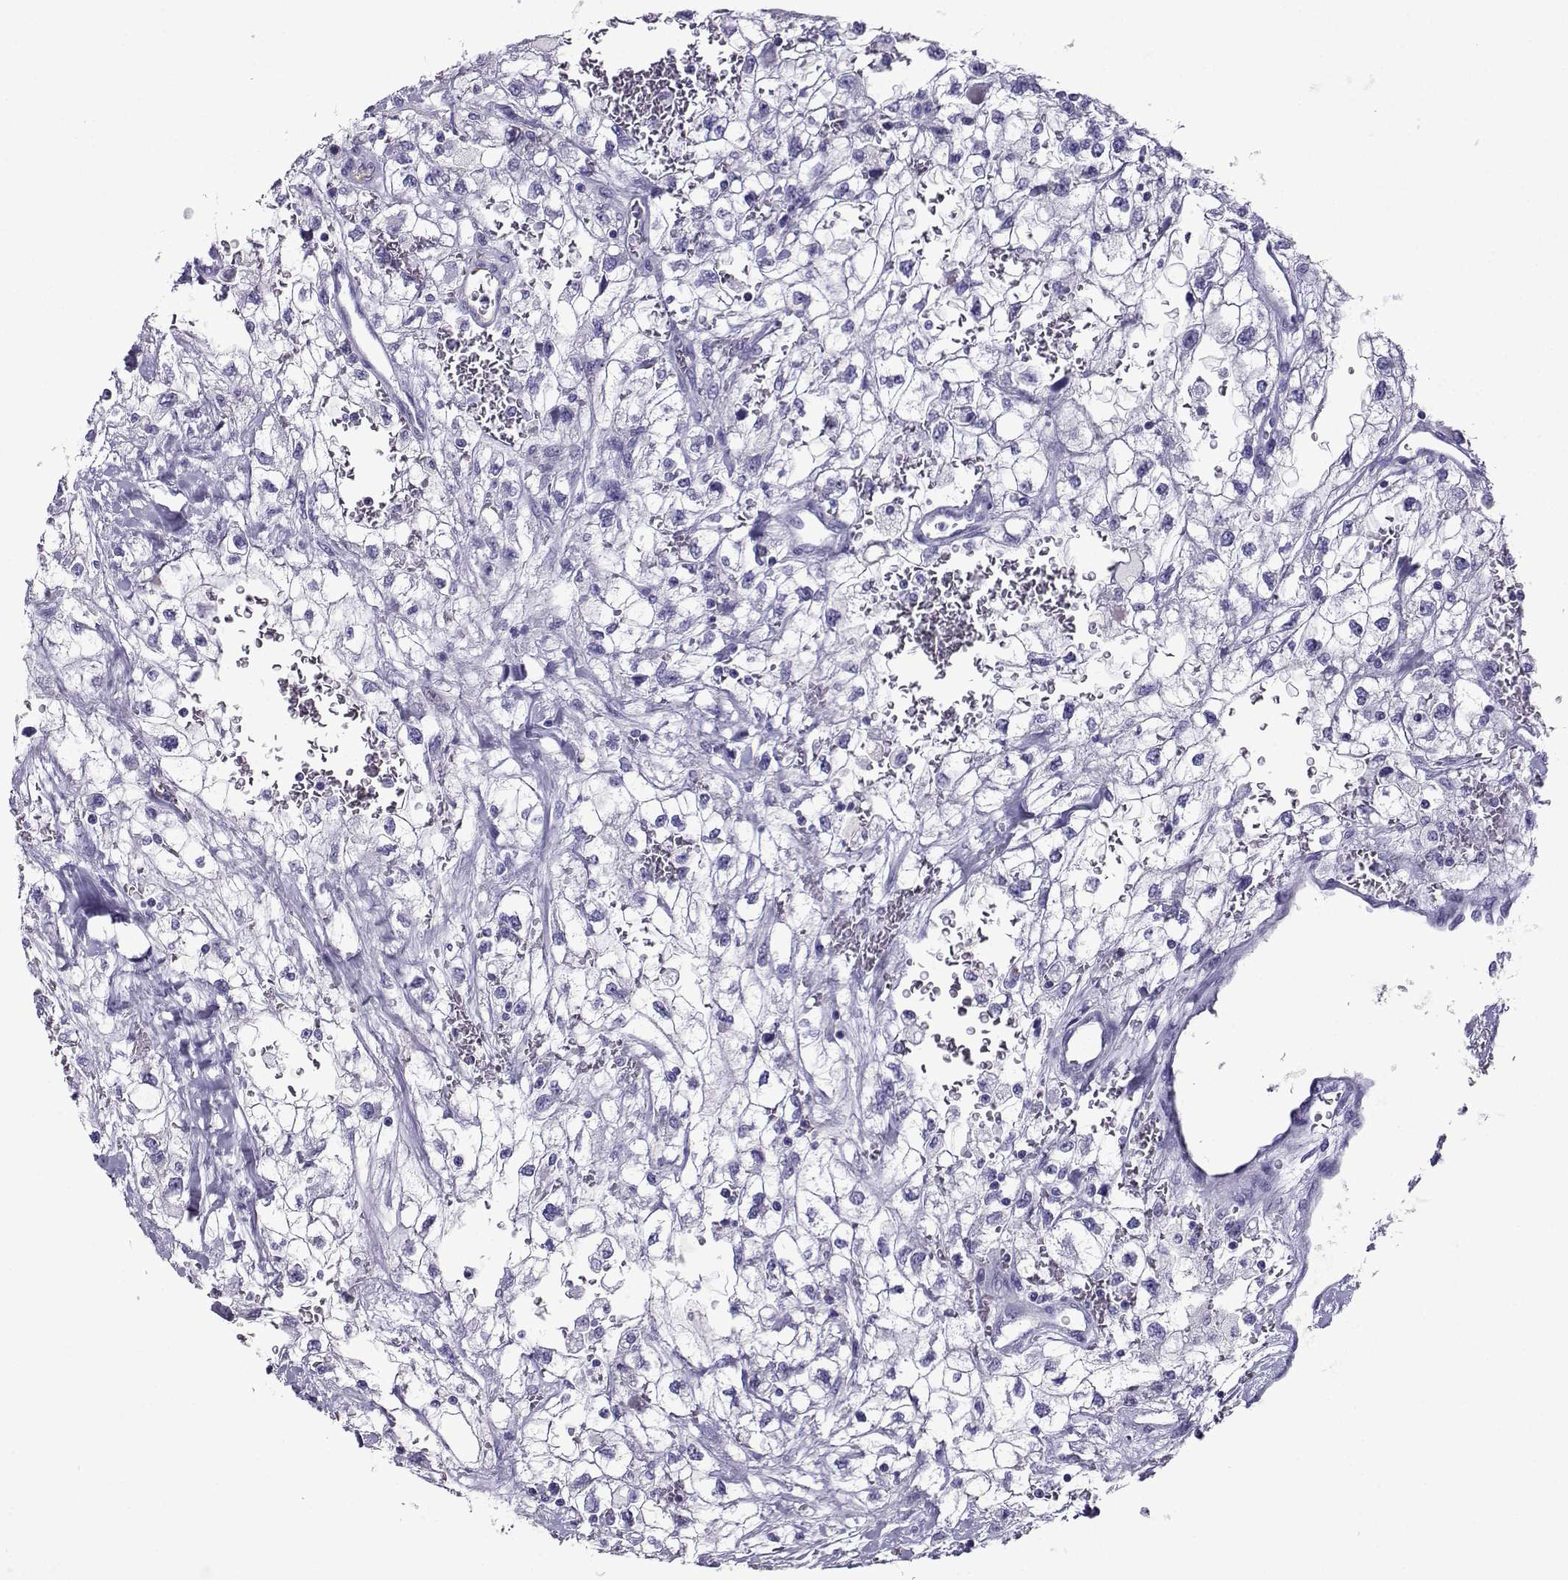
{"staining": {"intensity": "negative", "quantity": "none", "location": "none"}, "tissue": "renal cancer", "cell_type": "Tumor cells", "image_type": "cancer", "snomed": [{"axis": "morphology", "description": "Adenocarcinoma, NOS"}, {"axis": "topography", "description": "Kidney"}], "caption": "Immunohistochemical staining of human renal adenocarcinoma reveals no significant positivity in tumor cells.", "gene": "CD109", "patient": {"sex": "male", "age": 59}}